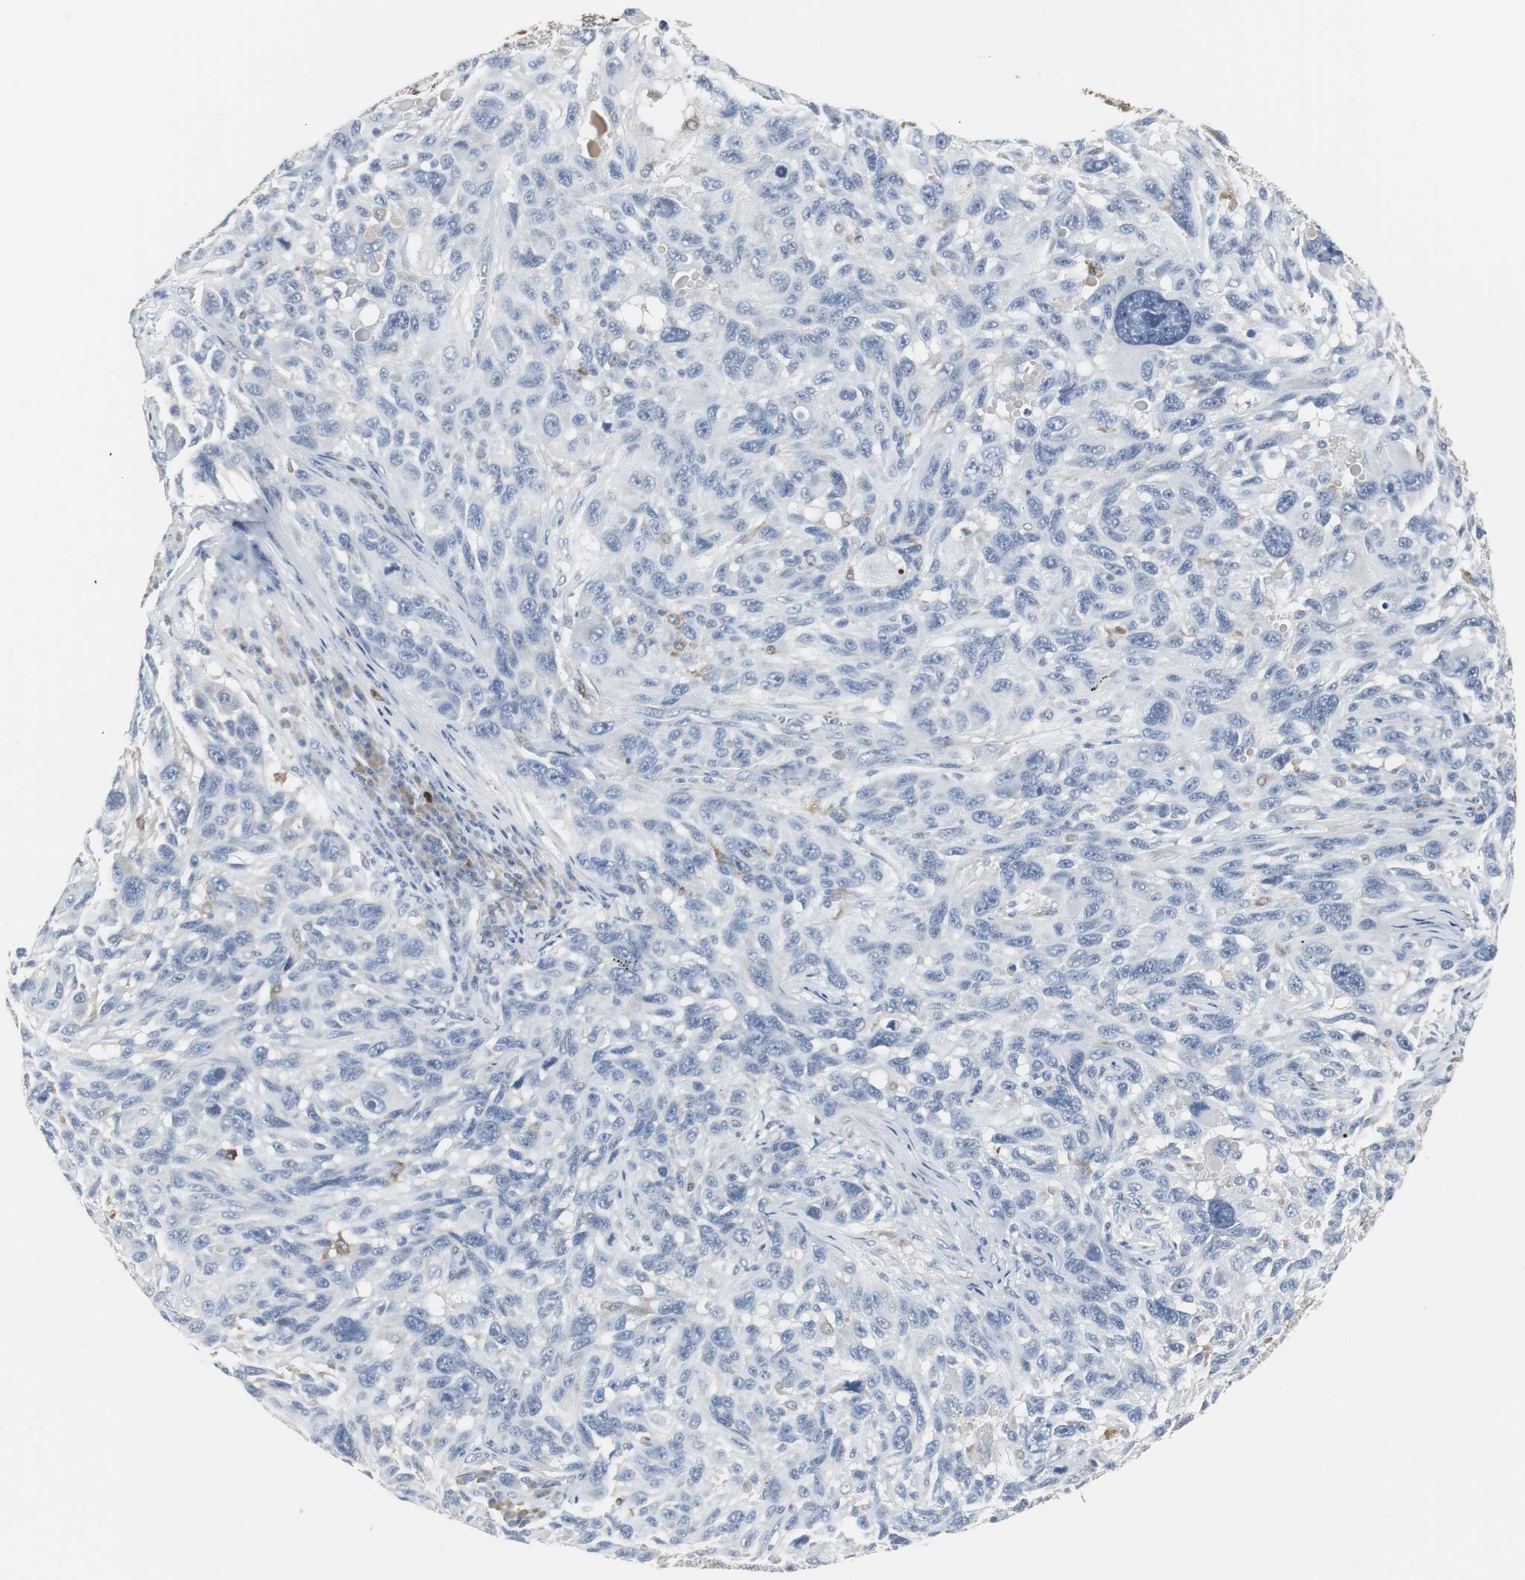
{"staining": {"intensity": "negative", "quantity": "none", "location": "none"}, "tissue": "melanoma", "cell_type": "Tumor cells", "image_type": "cancer", "snomed": [{"axis": "morphology", "description": "Malignant melanoma, NOS"}, {"axis": "topography", "description": "Skin"}], "caption": "The immunohistochemistry (IHC) micrograph has no significant staining in tumor cells of melanoma tissue. (Immunohistochemistry (ihc), brightfield microscopy, high magnification).", "gene": "PI15", "patient": {"sex": "male", "age": 53}}